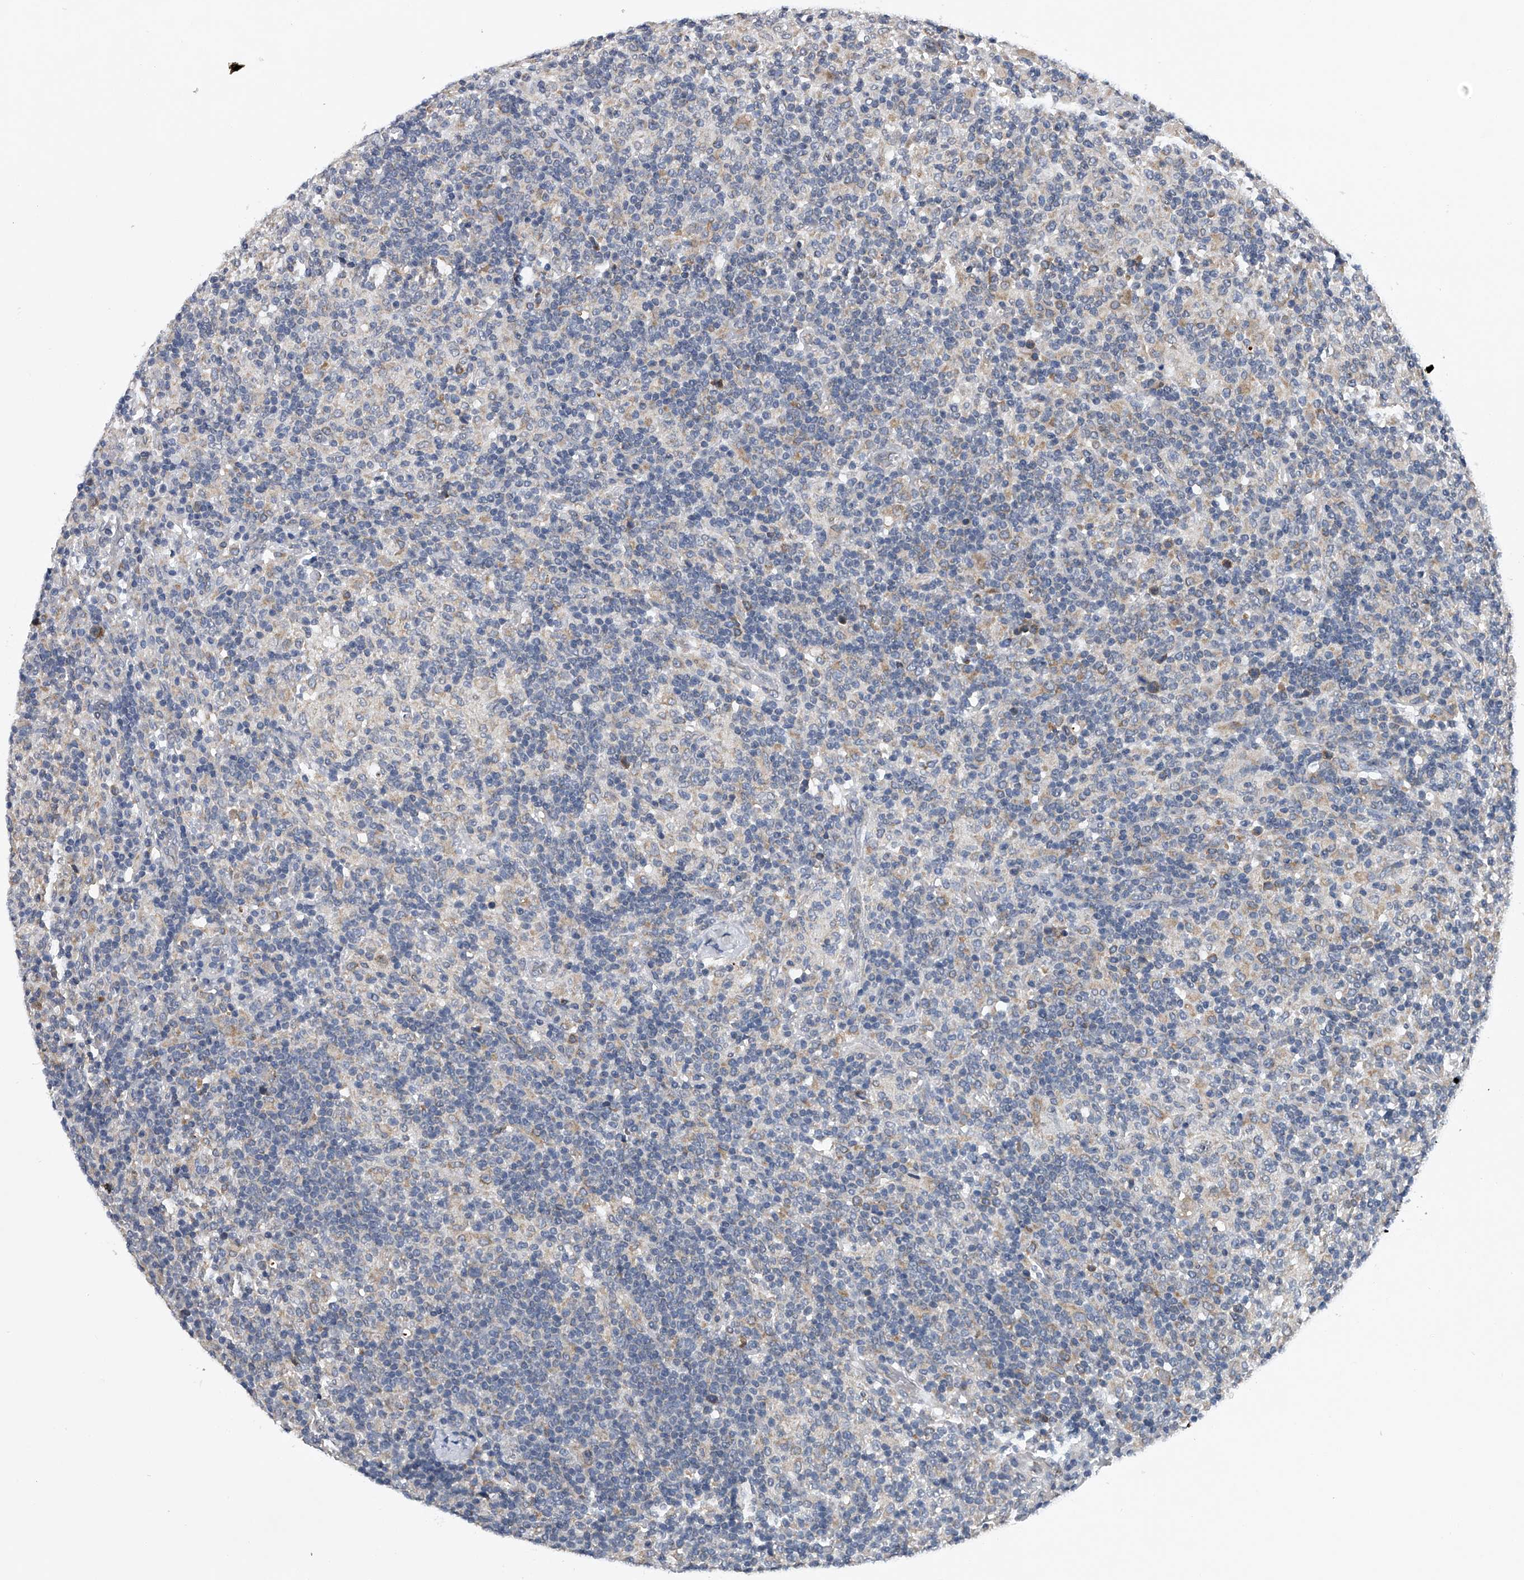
{"staining": {"intensity": "weak", "quantity": "<25%", "location": "cytoplasmic/membranous"}, "tissue": "lymphoma", "cell_type": "Tumor cells", "image_type": "cancer", "snomed": [{"axis": "morphology", "description": "Hodgkin's disease, NOS"}, {"axis": "topography", "description": "Lymph node"}], "caption": "This is a image of immunohistochemistry staining of lymphoma, which shows no staining in tumor cells.", "gene": "RNF5", "patient": {"sex": "male", "age": 70}}